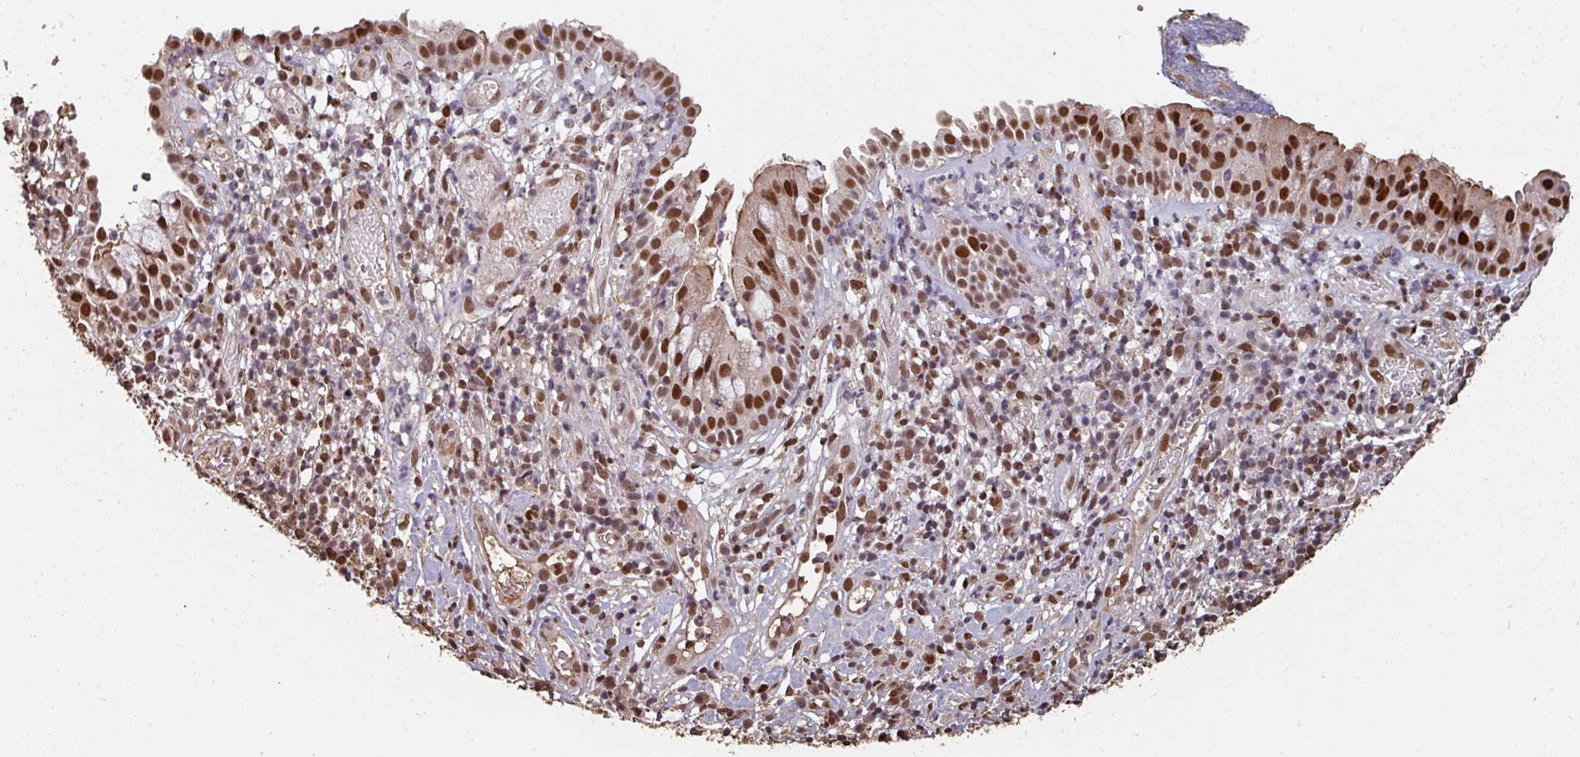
{"staining": {"intensity": "strong", "quantity": ">75%", "location": "nuclear"}, "tissue": "nasopharynx", "cell_type": "Respiratory epithelial cells", "image_type": "normal", "snomed": [{"axis": "morphology", "description": "Normal tissue, NOS"}, {"axis": "topography", "description": "Nasopharynx"}], "caption": "There is high levels of strong nuclear expression in respiratory epithelial cells of unremarkable nasopharynx, as demonstrated by immunohistochemical staining (brown color).", "gene": "POLD1", "patient": {"sex": "male", "age": 65}}